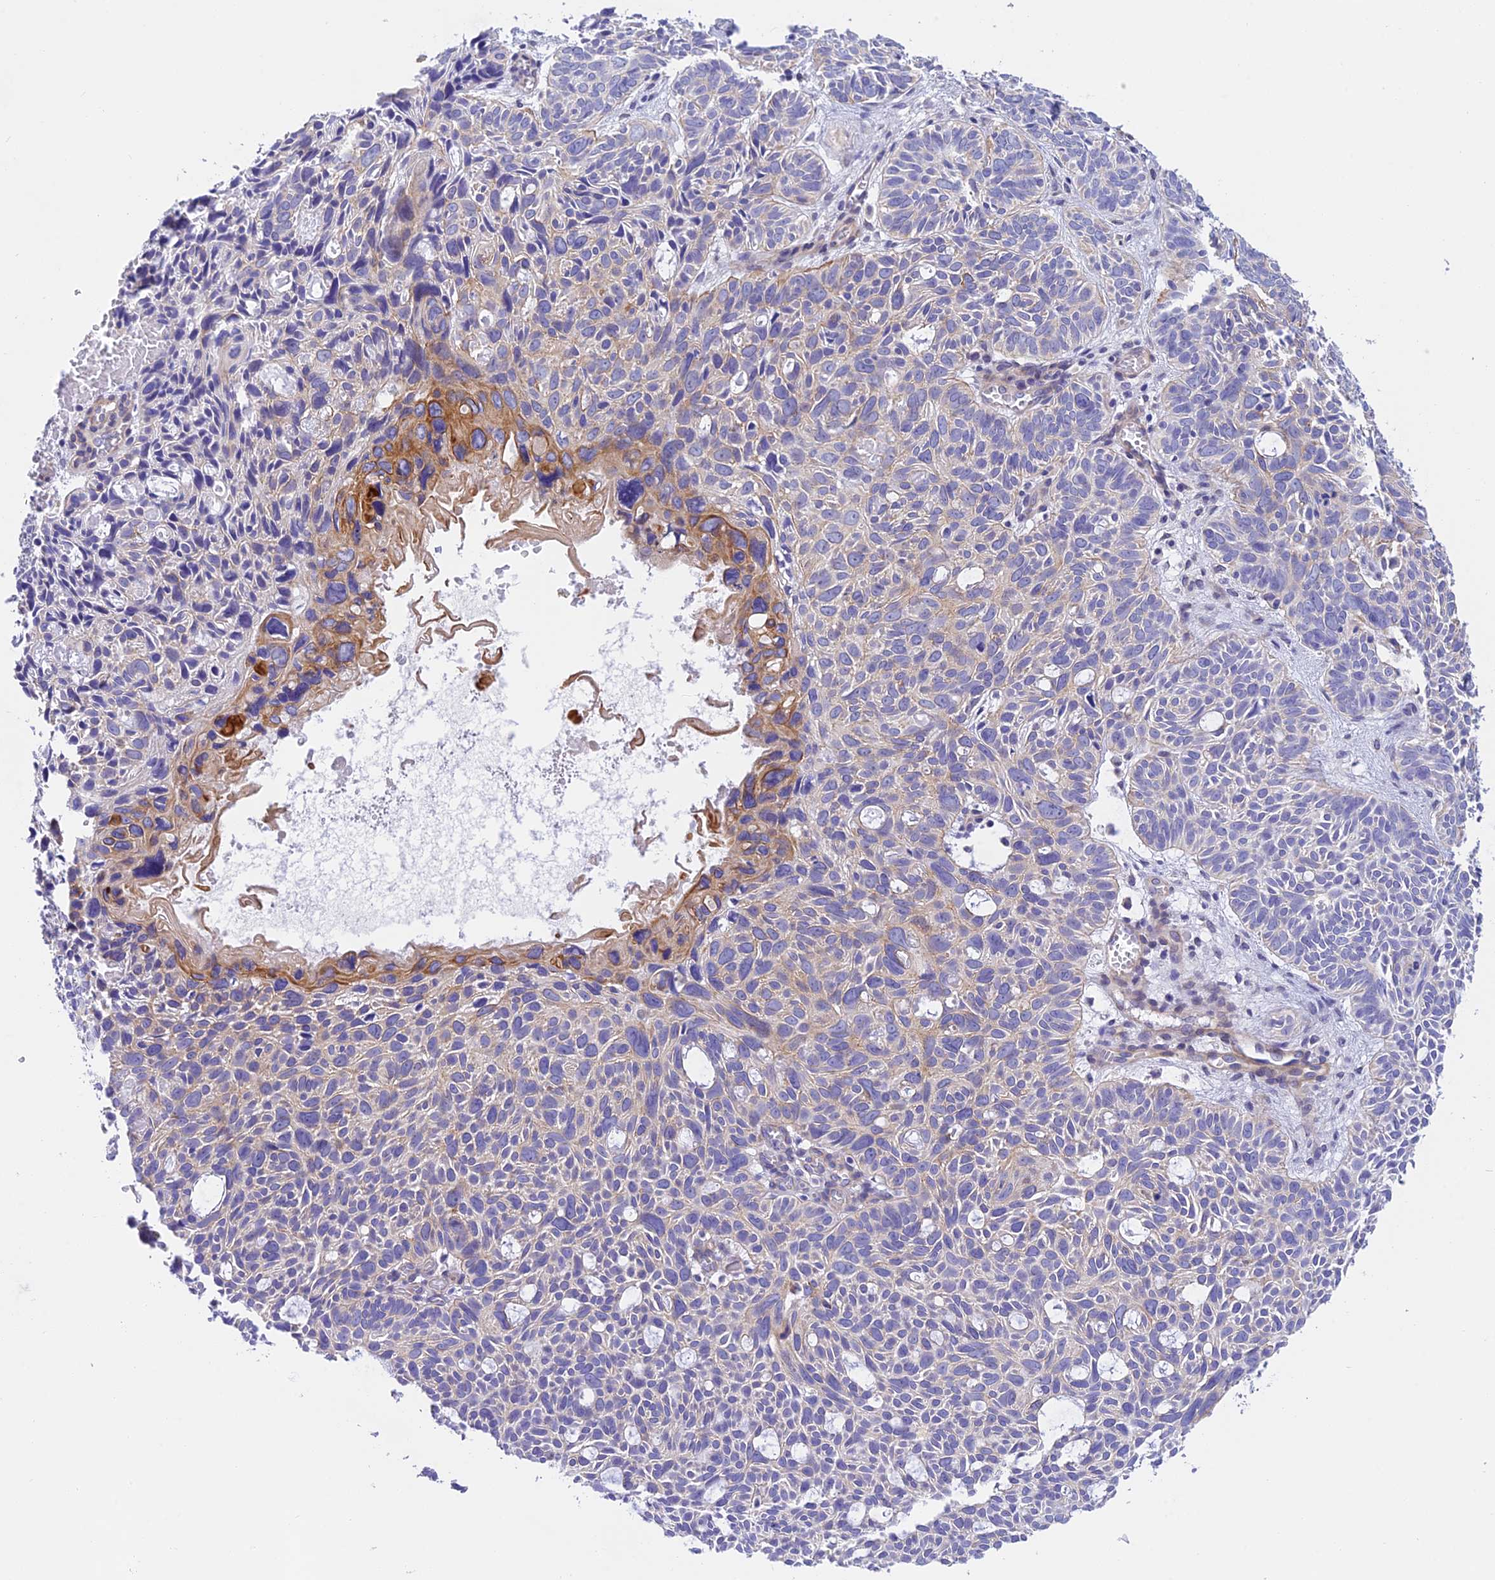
{"staining": {"intensity": "moderate", "quantity": "<25%", "location": "cytoplasmic/membranous"}, "tissue": "skin cancer", "cell_type": "Tumor cells", "image_type": "cancer", "snomed": [{"axis": "morphology", "description": "Basal cell carcinoma"}, {"axis": "topography", "description": "Skin"}], "caption": "Protein expression analysis of skin cancer reveals moderate cytoplasmic/membranous expression in approximately <25% of tumor cells. (DAB IHC, brown staining for protein, blue staining for nuclei).", "gene": "C17orf67", "patient": {"sex": "male", "age": 69}}